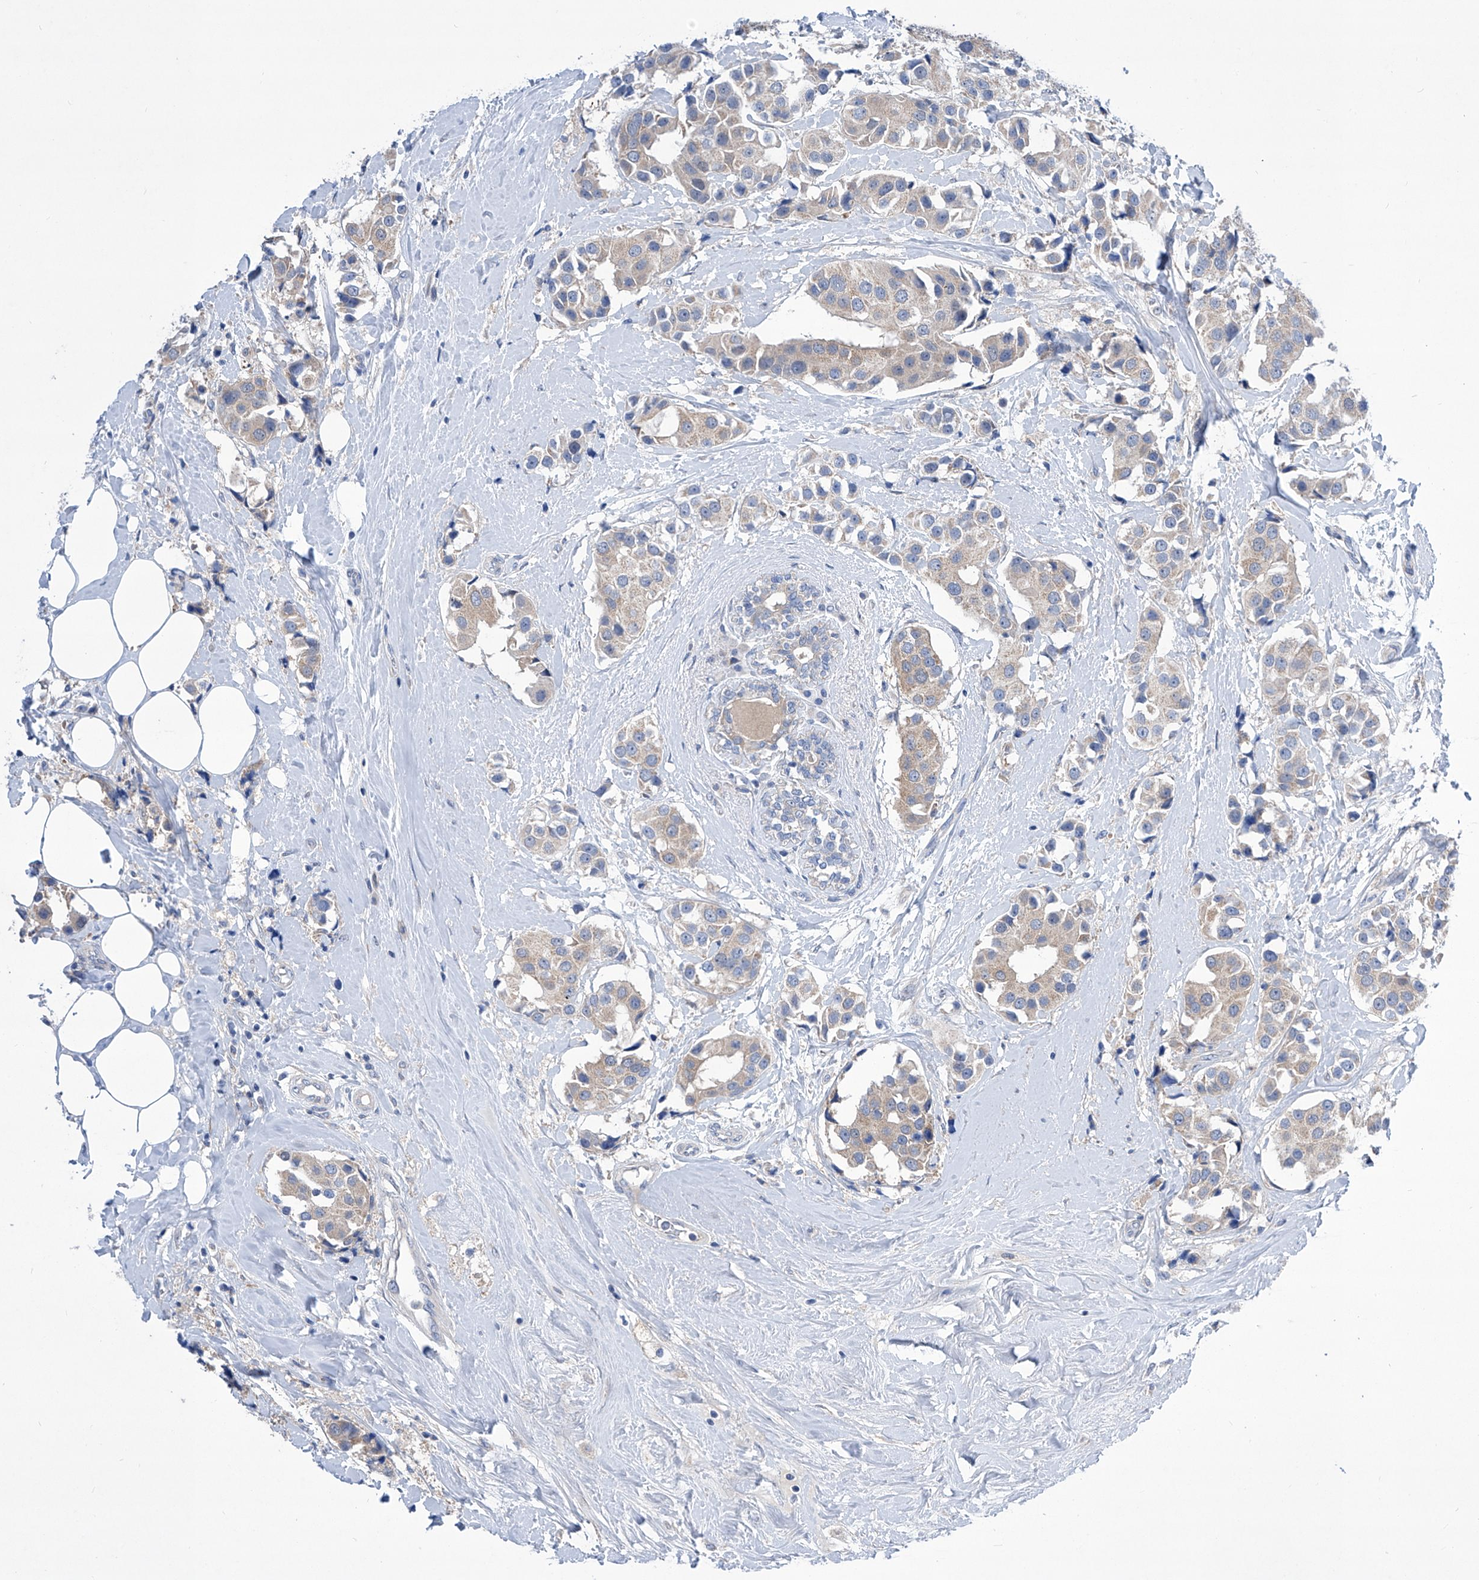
{"staining": {"intensity": "weak", "quantity": "25%-75%", "location": "cytoplasmic/membranous"}, "tissue": "breast cancer", "cell_type": "Tumor cells", "image_type": "cancer", "snomed": [{"axis": "morphology", "description": "Normal tissue, NOS"}, {"axis": "morphology", "description": "Duct carcinoma"}, {"axis": "topography", "description": "Breast"}], "caption": "Tumor cells display low levels of weak cytoplasmic/membranous staining in about 25%-75% of cells in breast cancer.", "gene": "SRBD1", "patient": {"sex": "female", "age": 39}}